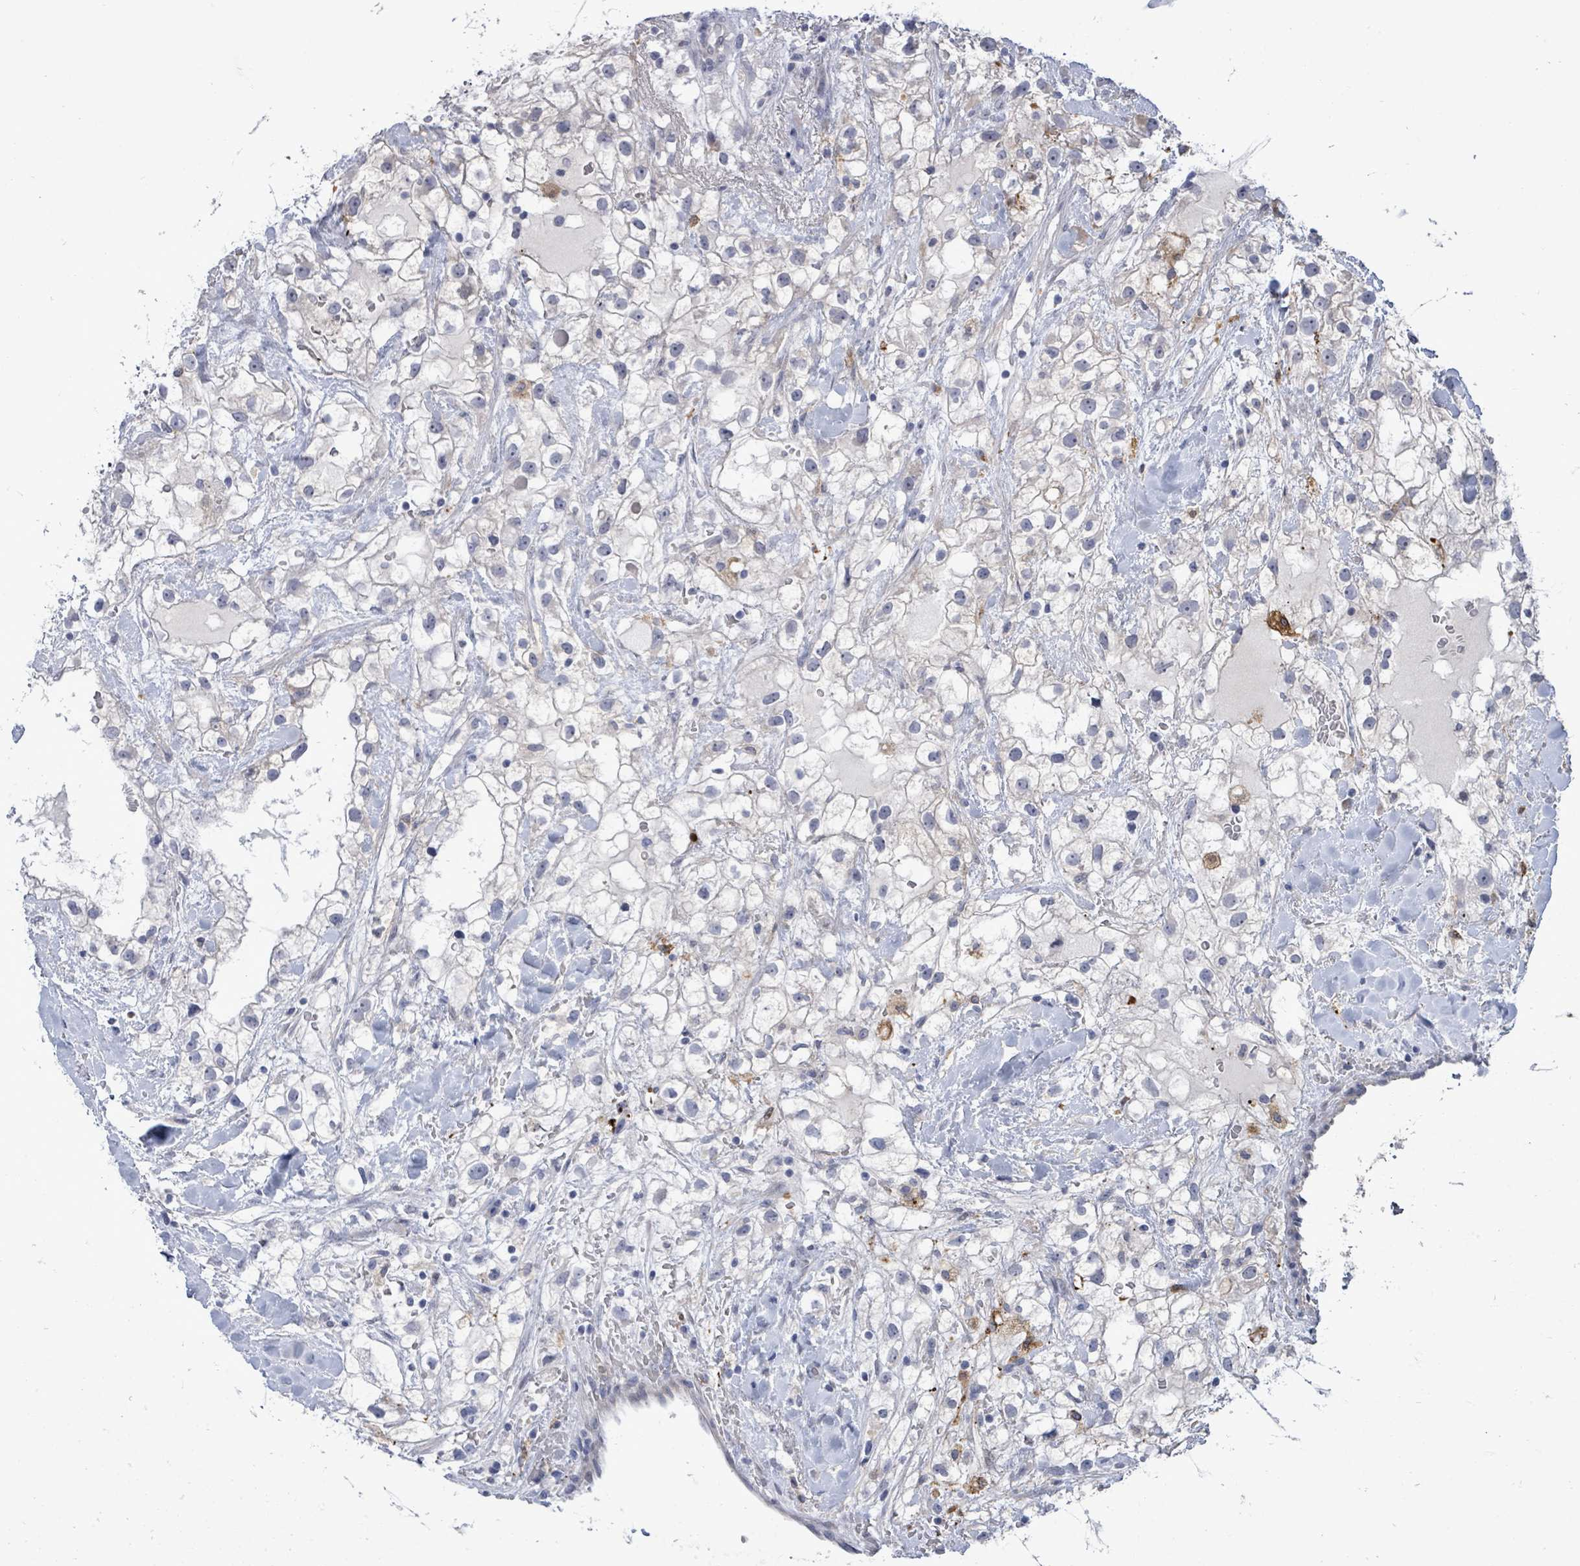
{"staining": {"intensity": "negative", "quantity": "none", "location": "none"}, "tissue": "renal cancer", "cell_type": "Tumor cells", "image_type": "cancer", "snomed": [{"axis": "morphology", "description": "Adenocarcinoma, NOS"}, {"axis": "topography", "description": "Kidney"}], "caption": "DAB immunohistochemical staining of human renal adenocarcinoma displays no significant staining in tumor cells.", "gene": "CT45A5", "patient": {"sex": "male", "age": 59}}